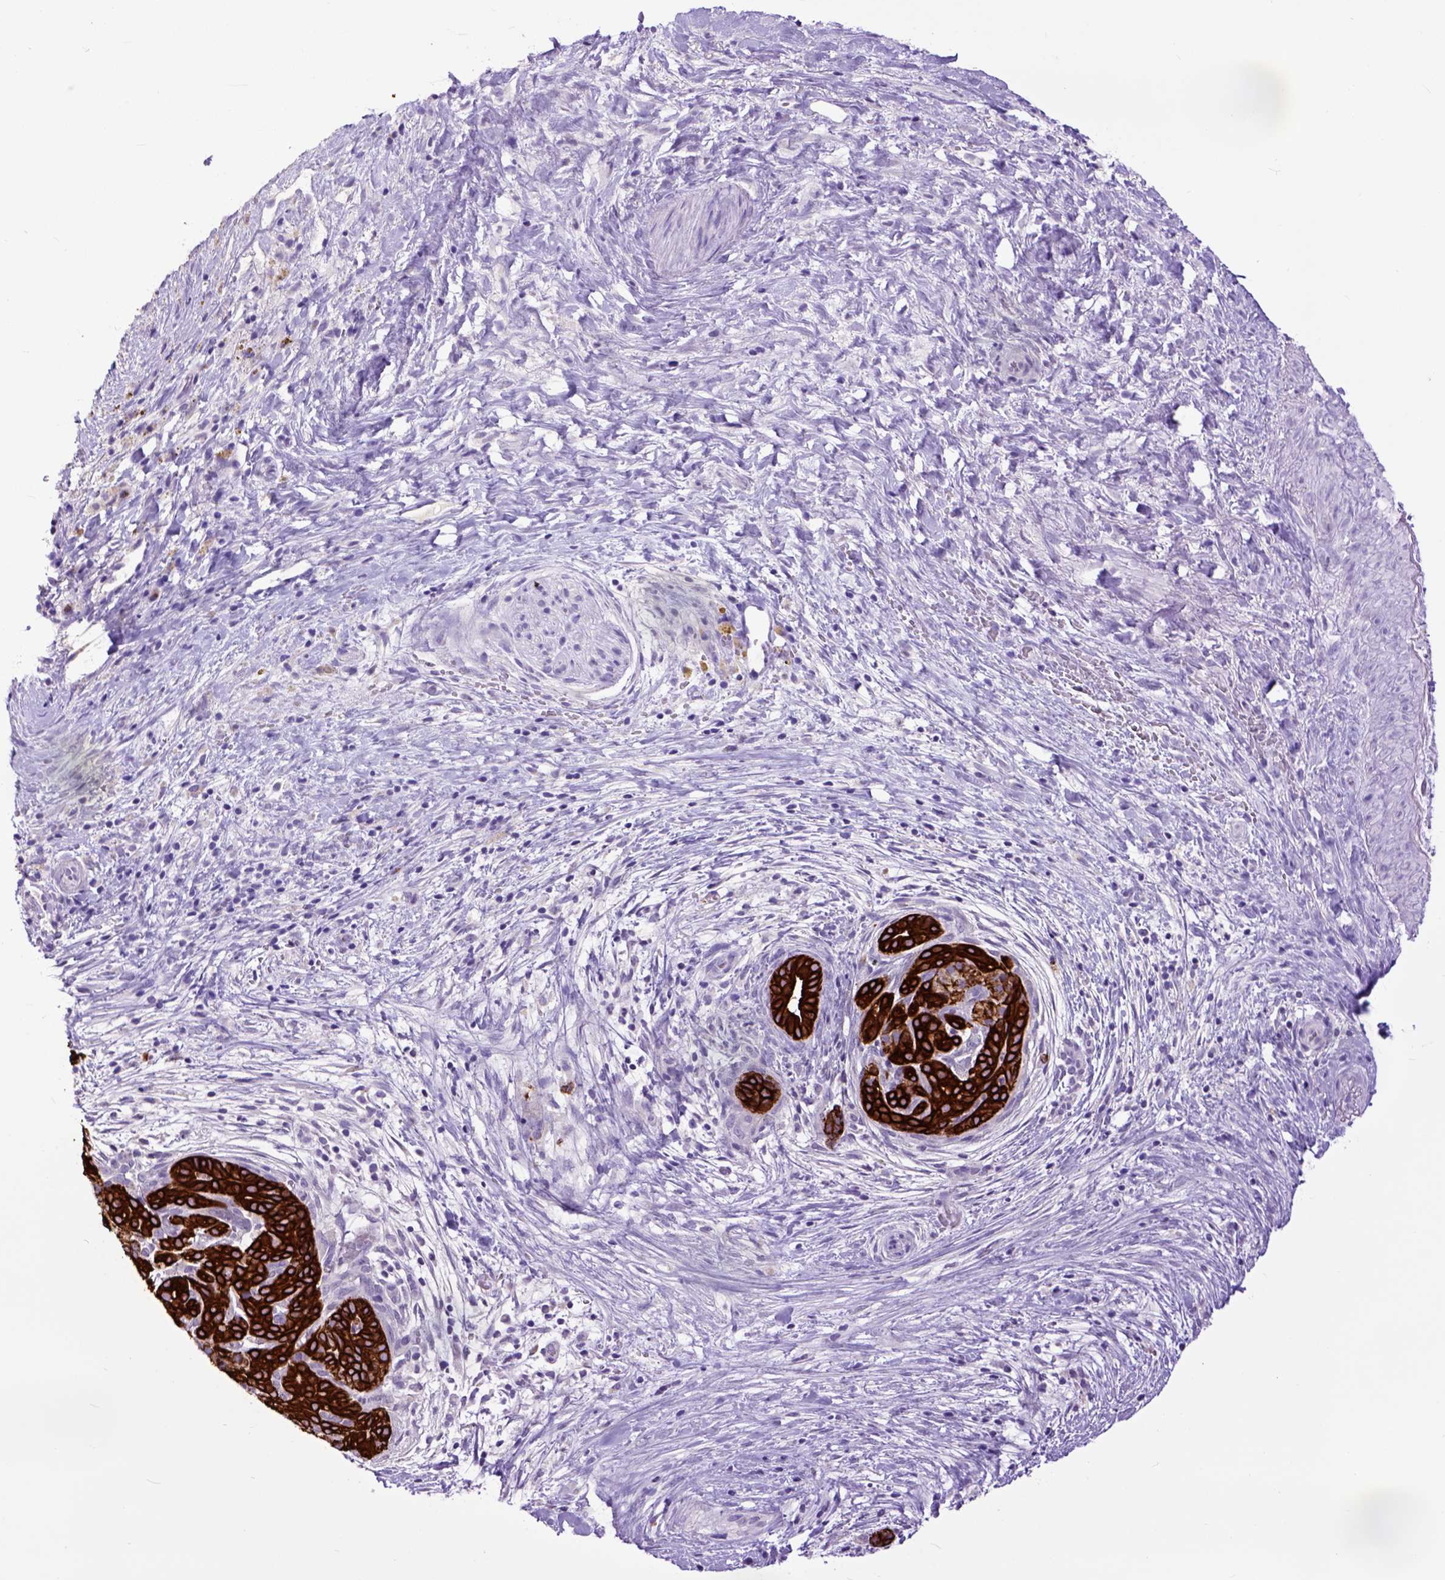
{"staining": {"intensity": "strong", "quantity": ">75%", "location": "cytoplasmic/membranous"}, "tissue": "pancreatic cancer", "cell_type": "Tumor cells", "image_type": "cancer", "snomed": [{"axis": "morphology", "description": "Adenocarcinoma, NOS"}, {"axis": "topography", "description": "Pancreas"}], "caption": "DAB (3,3'-diaminobenzidine) immunohistochemical staining of pancreatic adenocarcinoma reveals strong cytoplasmic/membranous protein positivity in approximately >75% of tumor cells.", "gene": "RAB25", "patient": {"sex": "male", "age": 44}}